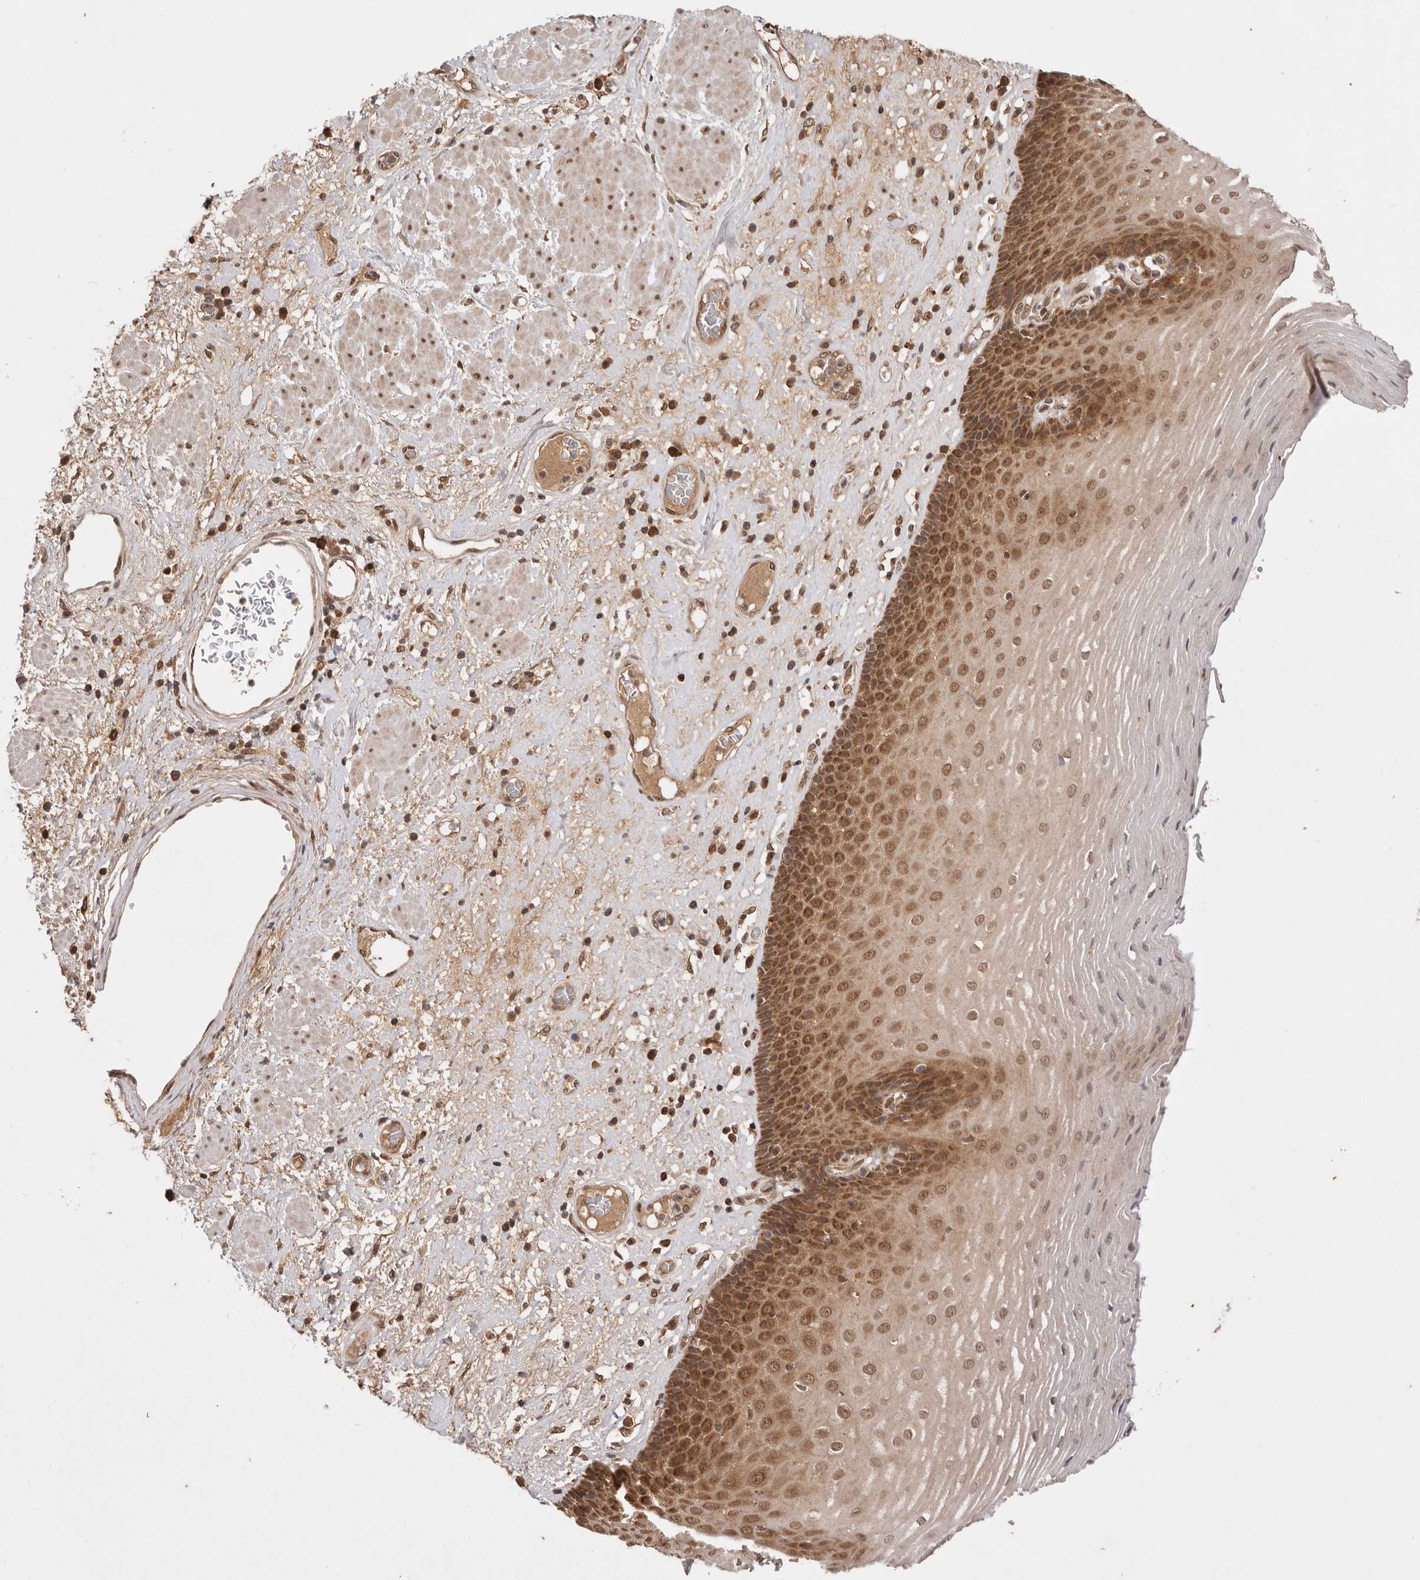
{"staining": {"intensity": "moderate", "quantity": ">75%", "location": "cytoplasmic/membranous,nuclear"}, "tissue": "esophagus", "cell_type": "Squamous epithelial cells", "image_type": "normal", "snomed": [{"axis": "morphology", "description": "Normal tissue, NOS"}, {"axis": "morphology", "description": "Adenocarcinoma, NOS"}, {"axis": "topography", "description": "Esophagus"}], "caption": "Moderate cytoplasmic/membranous,nuclear expression for a protein is seen in approximately >75% of squamous epithelial cells of normal esophagus using immunohistochemistry (IHC).", "gene": "TARS2", "patient": {"sex": "male", "age": 62}}